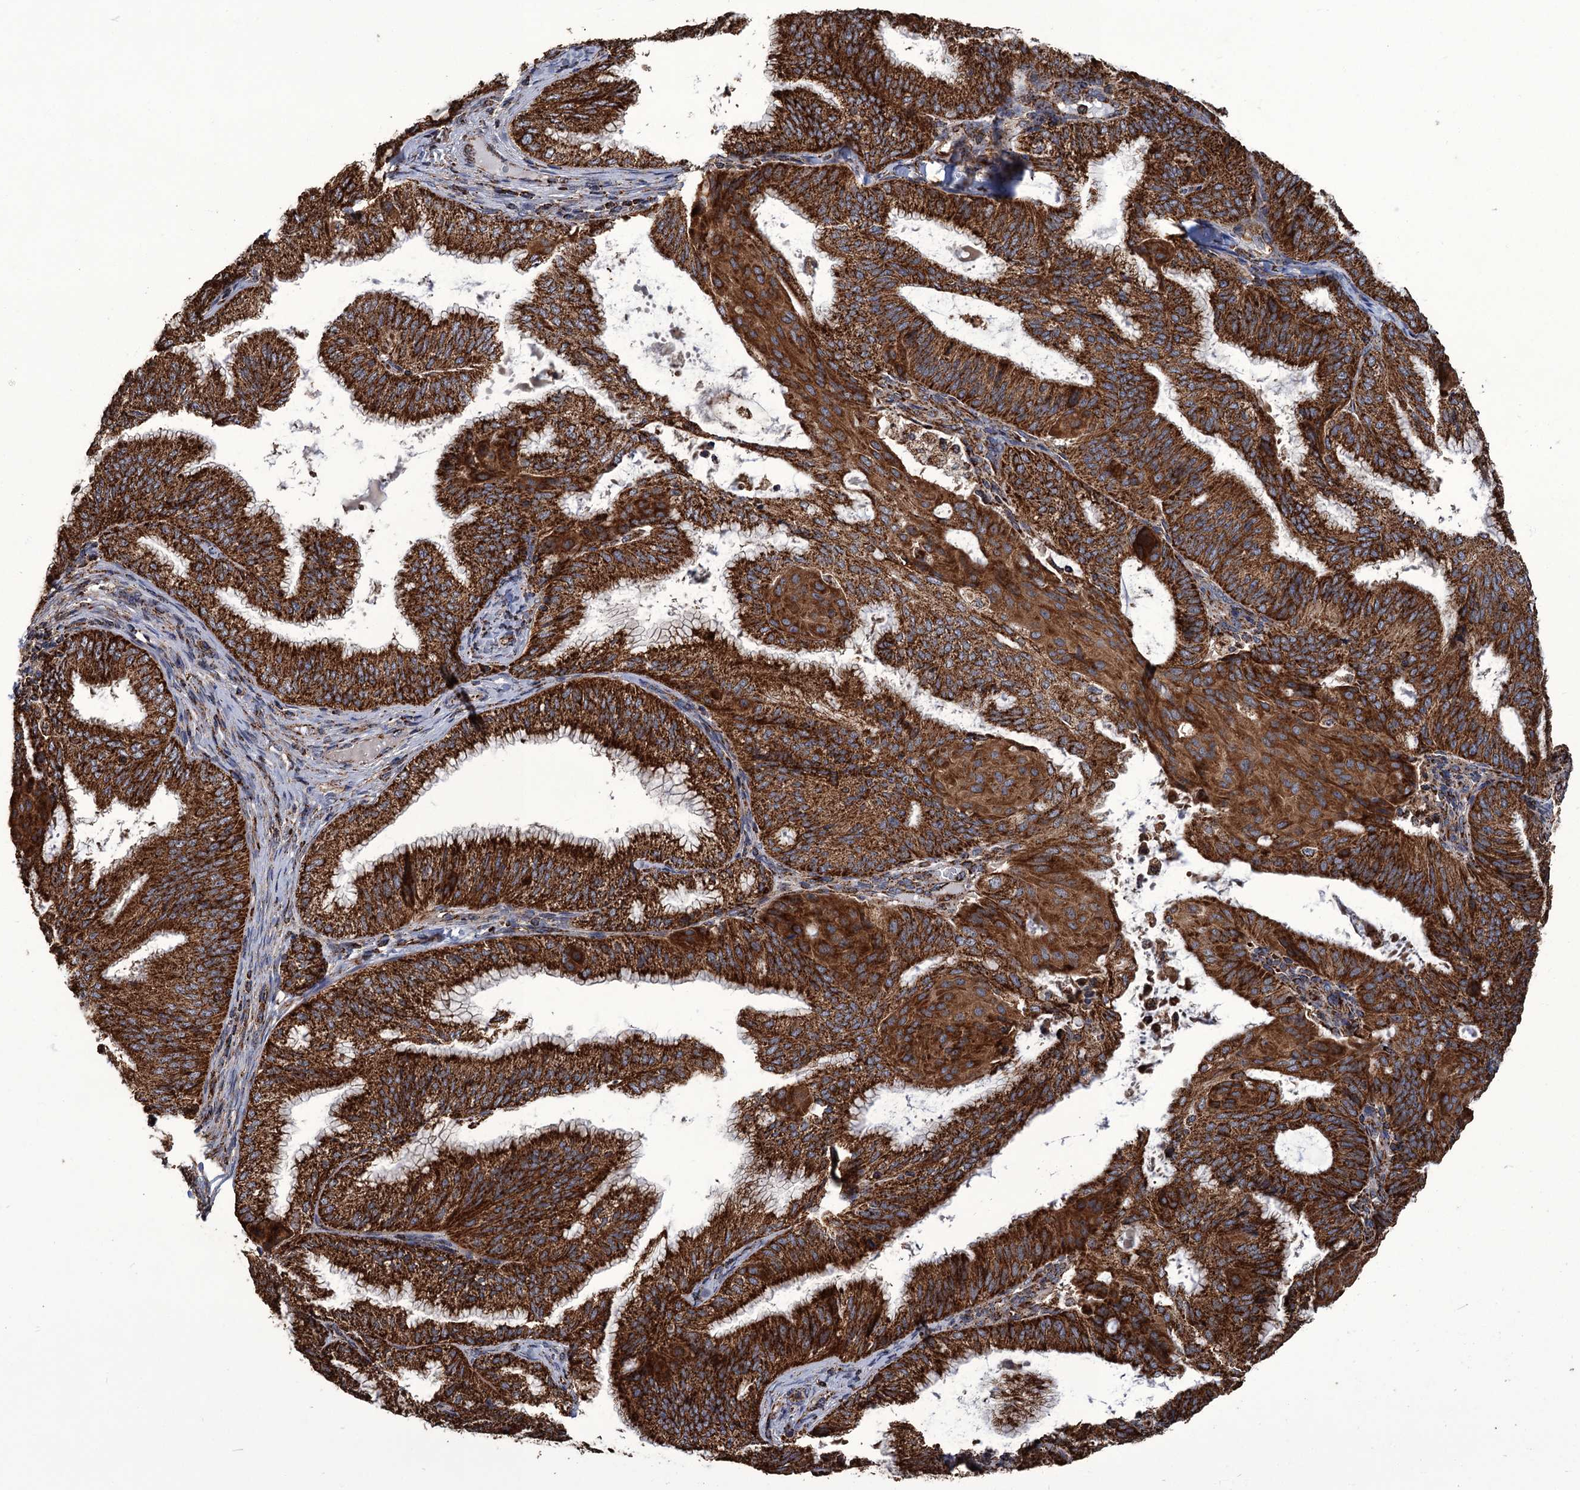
{"staining": {"intensity": "strong", "quantity": ">75%", "location": "cytoplasmic/membranous"}, "tissue": "endometrial cancer", "cell_type": "Tumor cells", "image_type": "cancer", "snomed": [{"axis": "morphology", "description": "Adenocarcinoma, NOS"}, {"axis": "topography", "description": "Endometrium"}], "caption": "Protein staining demonstrates strong cytoplasmic/membranous positivity in approximately >75% of tumor cells in adenocarcinoma (endometrial).", "gene": "APH1A", "patient": {"sex": "female", "age": 49}}